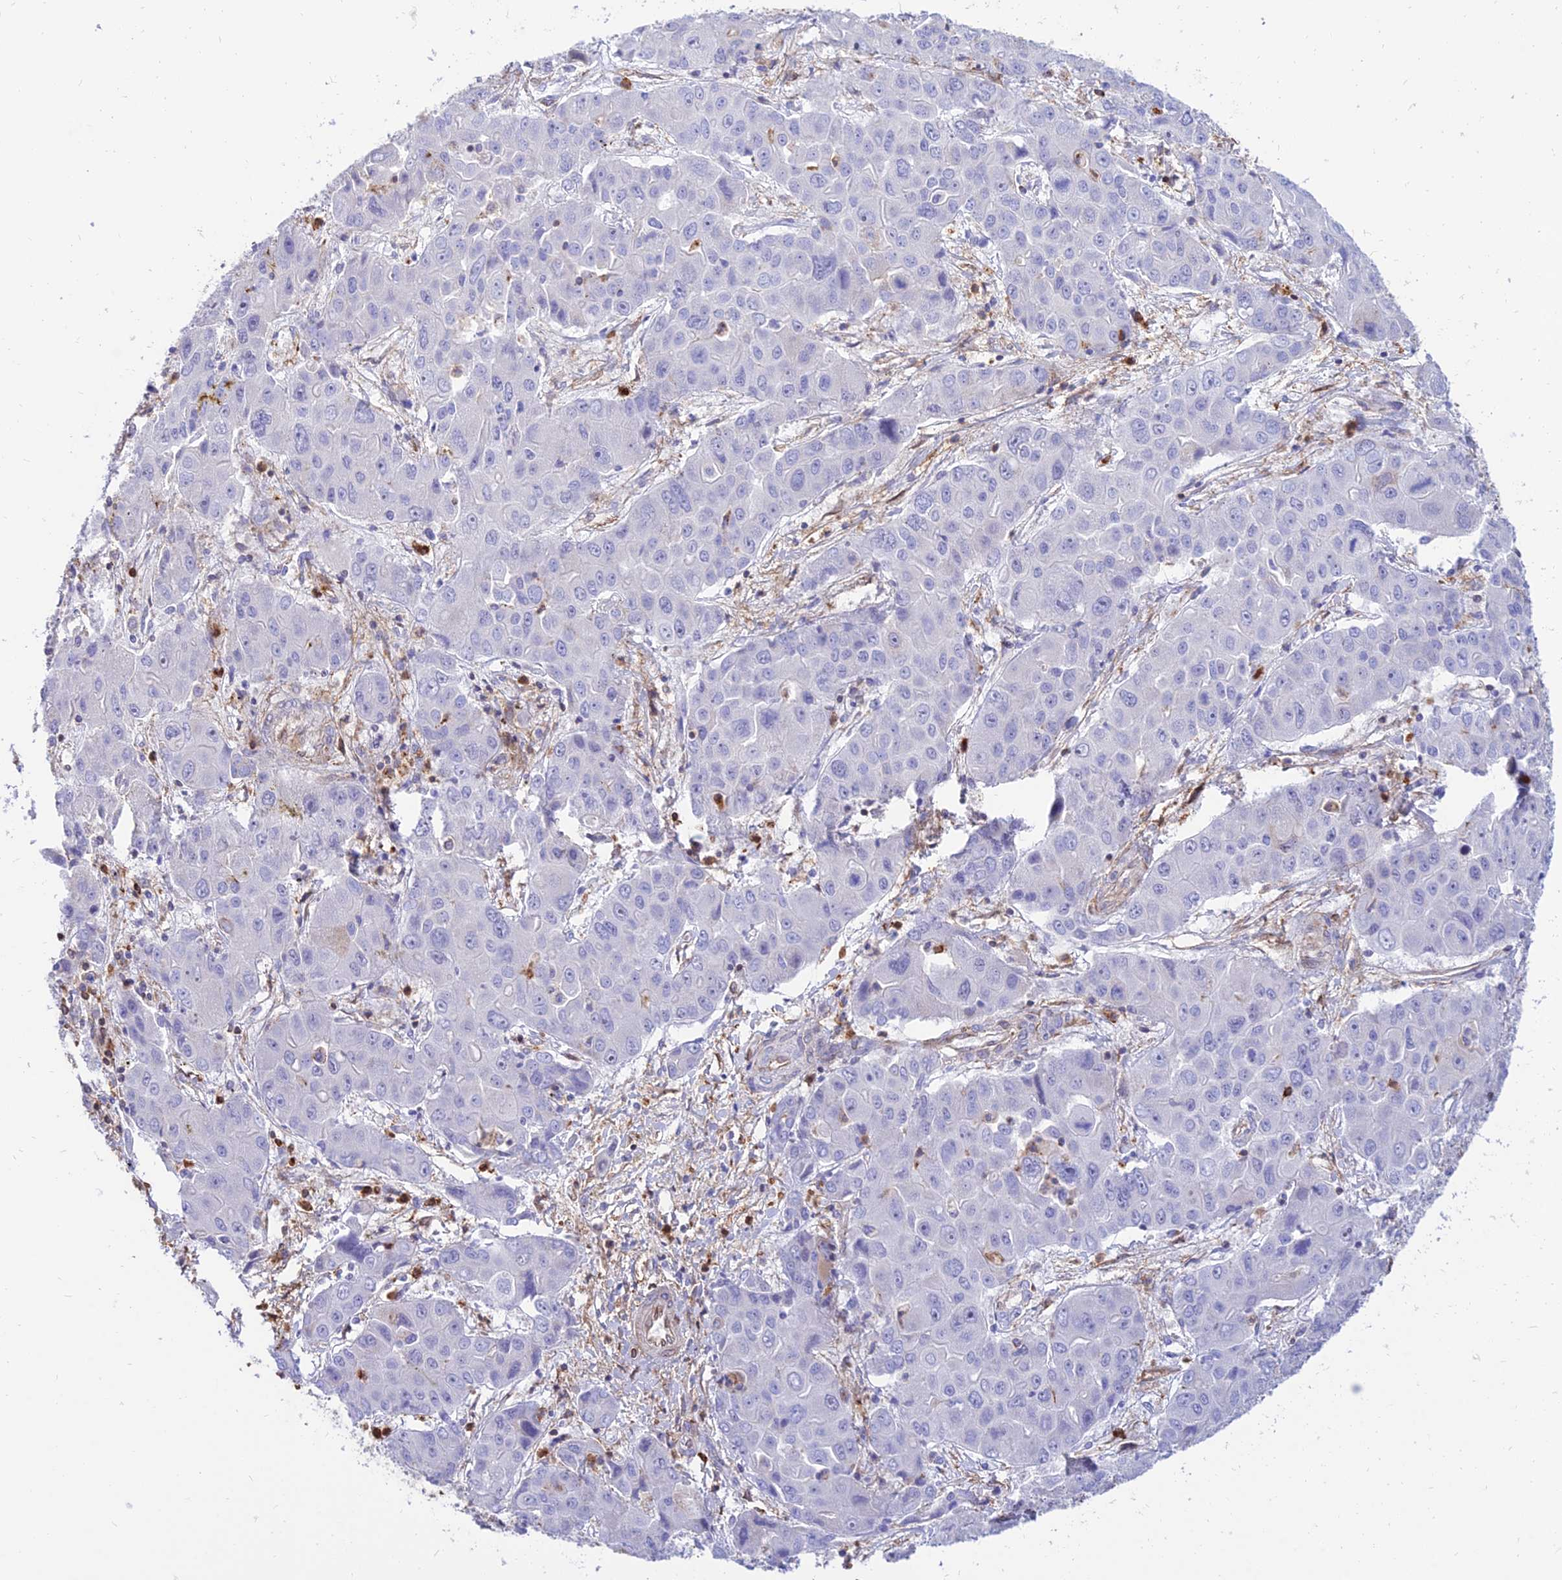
{"staining": {"intensity": "negative", "quantity": "none", "location": "none"}, "tissue": "liver cancer", "cell_type": "Tumor cells", "image_type": "cancer", "snomed": [{"axis": "morphology", "description": "Cholangiocarcinoma"}, {"axis": "topography", "description": "Liver"}], "caption": "Immunohistochemistry (IHC) photomicrograph of human liver cholangiocarcinoma stained for a protein (brown), which reveals no staining in tumor cells.", "gene": "SREK1IP1", "patient": {"sex": "male", "age": 67}}